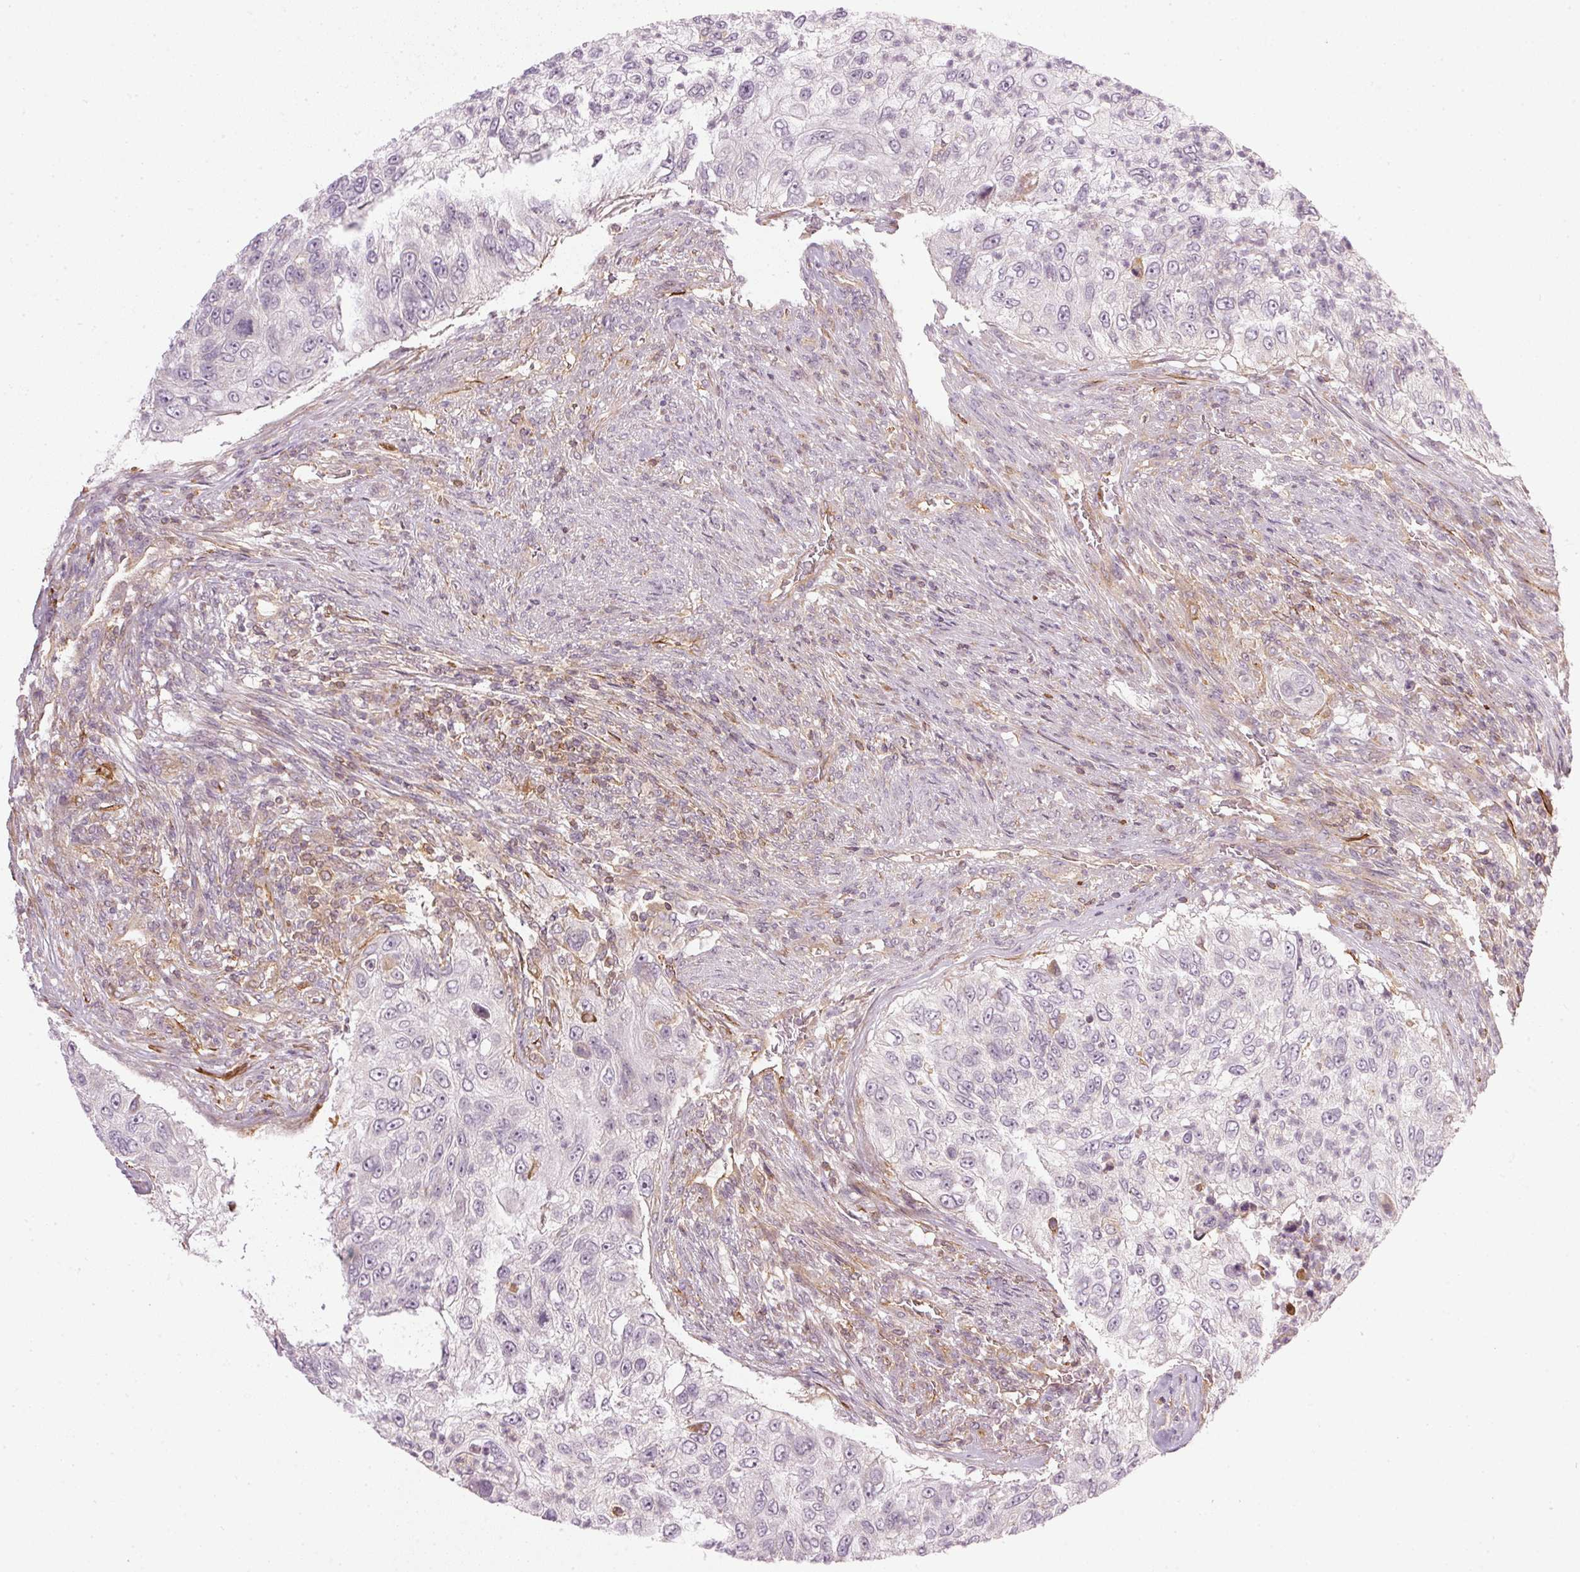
{"staining": {"intensity": "negative", "quantity": "none", "location": "none"}, "tissue": "urothelial cancer", "cell_type": "Tumor cells", "image_type": "cancer", "snomed": [{"axis": "morphology", "description": "Urothelial carcinoma, High grade"}, {"axis": "topography", "description": "Urinary bladder"}], "caption": "The immunohistochemistry photomicrograph has no significant expression in tumor cells of urothelial cancer tissue. Brightfield microscopy of IHC stained with DAB (brown) and hematoxylin (blue), captured at high magnification.", "gene": "NADK2", "patient": {"sex": "female", "age": 60}}